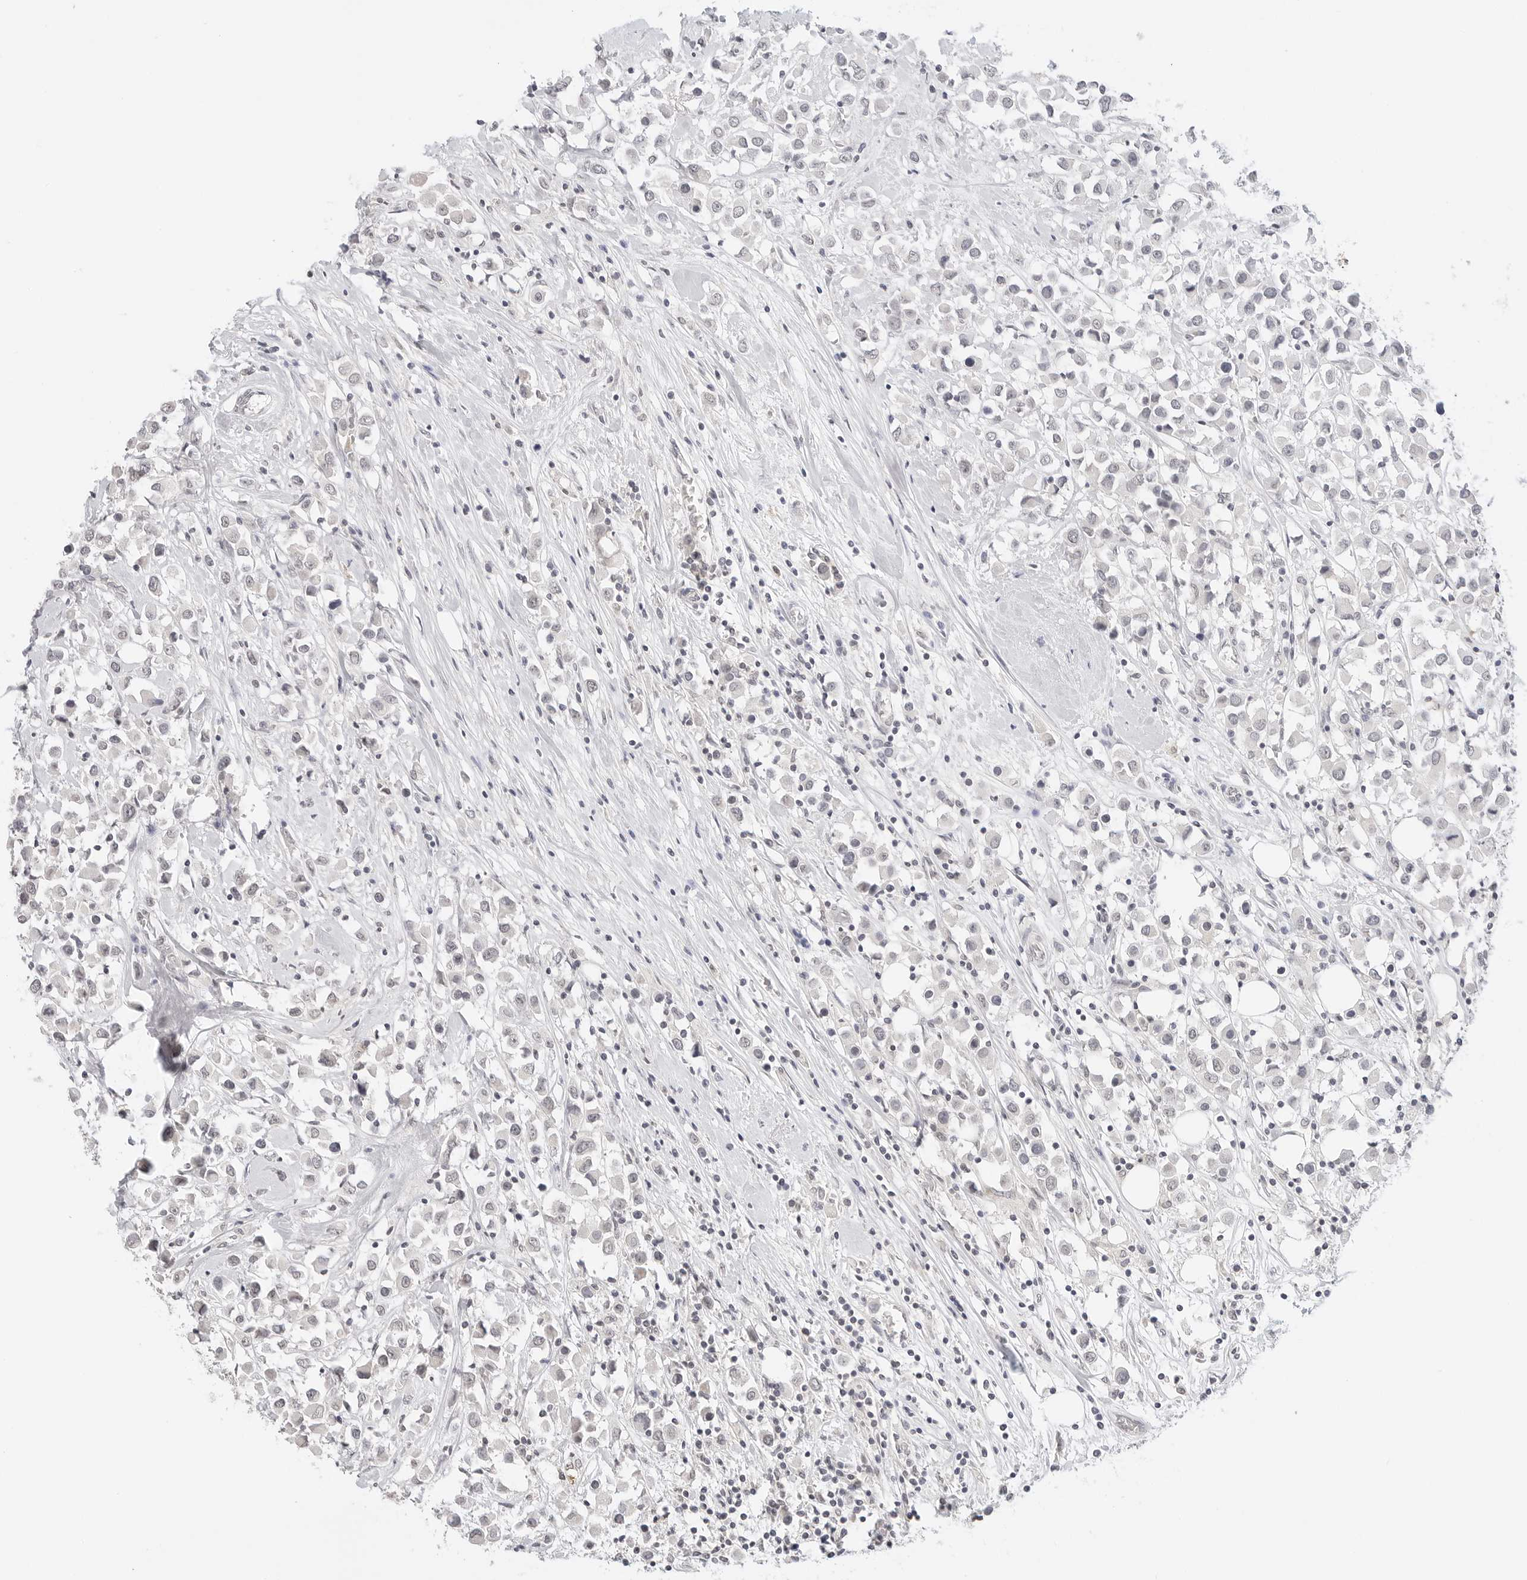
{"staining": {"intensity": "negative", "quantity": "none", "location": "none"}, "tissue": "breast cancer", "cell_type": "Tumor cells", "image_type": "cancer", "snomed": [{"axis": "morphology", "description": "Duct carcinoma"}, {"axis": "topography", "description": "Breast"}], "caption": "IHC of human intraductal carcinoma (breast) exhibits no staining in tumor cells. Nuclei are stained in blue.", "gene": "GPR34", "patient": {"sex": "female", "age": 61}}